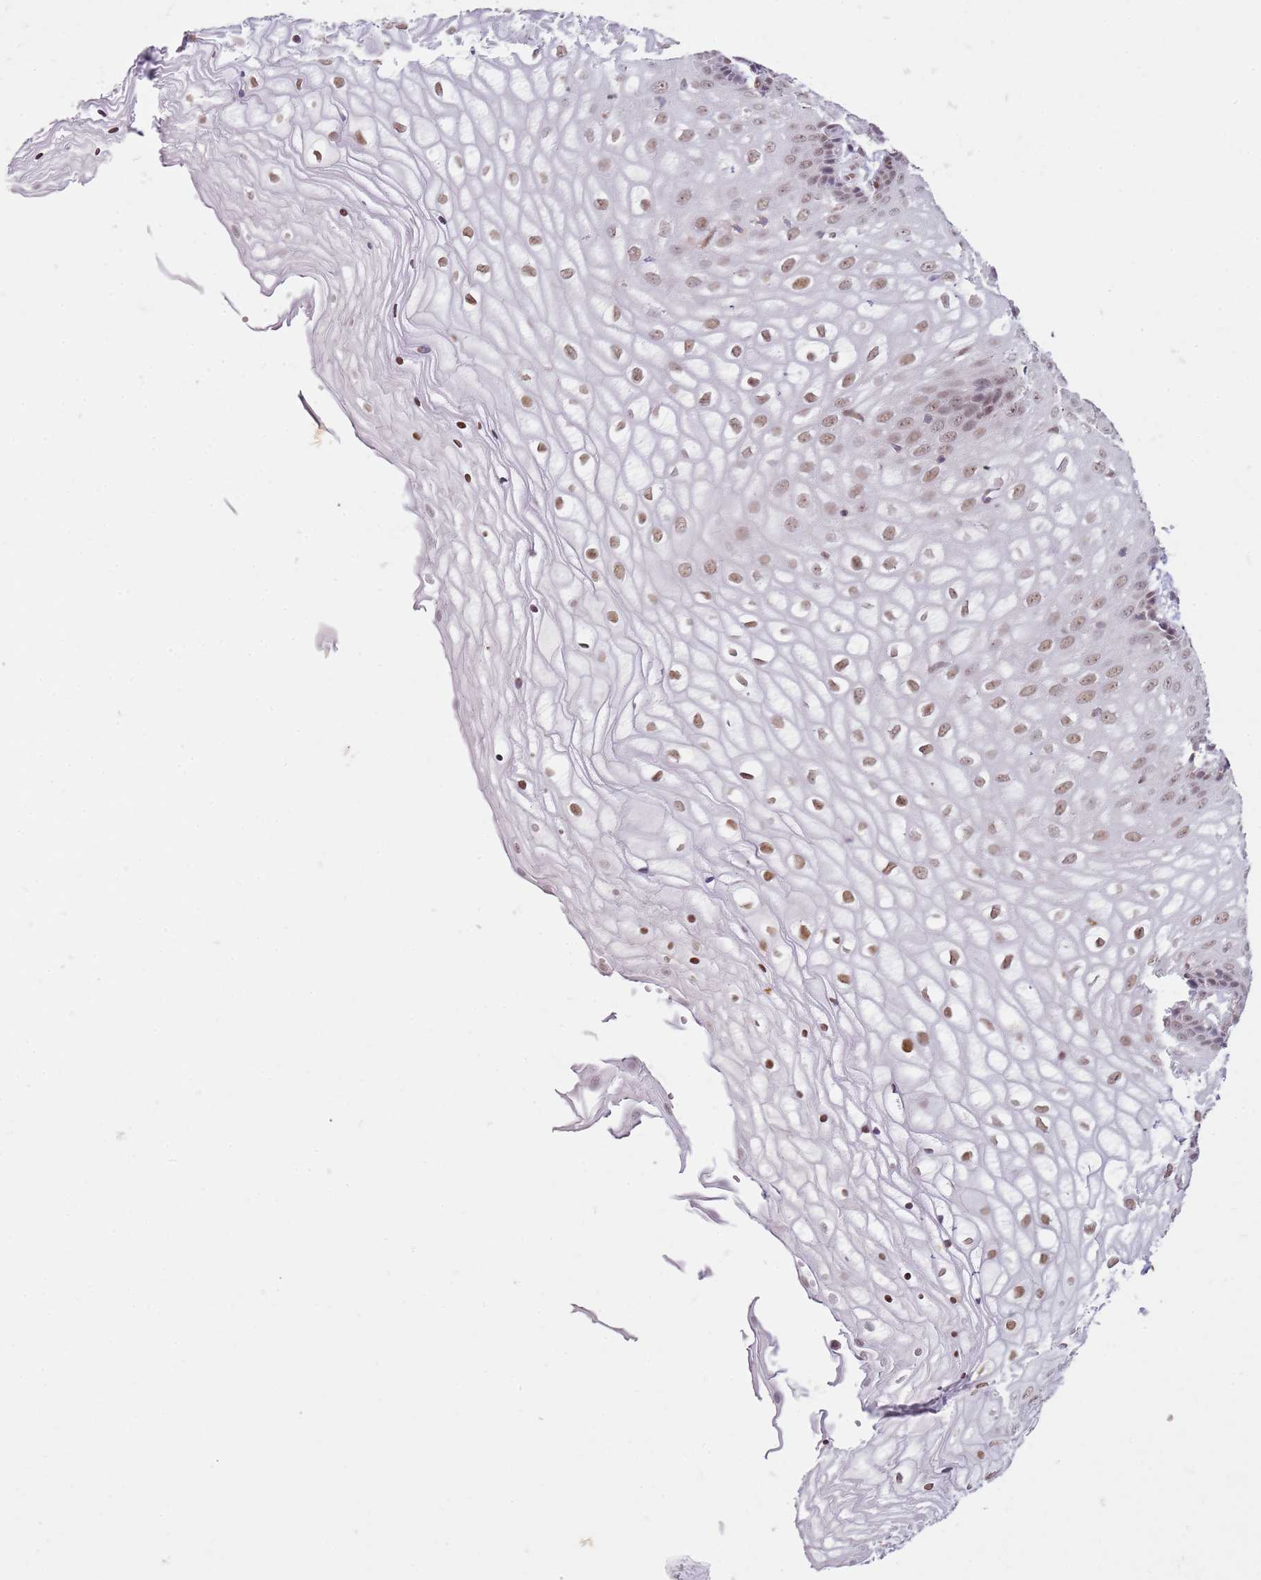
{"staining": {"intensity": "moderate", "quantity": ">75%", "location": "nuclear"}, "tissue": "vagina", "cell_type": "Squamous epithelial cells", "image_type": "normal", "snomed": [{"axis": "morphology", "description": "Normal tissue, NOS"}, {"axis": "topography", "description": "Vagina"}], "caption": "Immunohistochemistry (DAB) staining of normal vagina demonstrates moderate nuclear protein staining in about >75% of squamous epithelial cells.", "gene": "PHC2", "patient": {"sex": "female", "age": 34}}